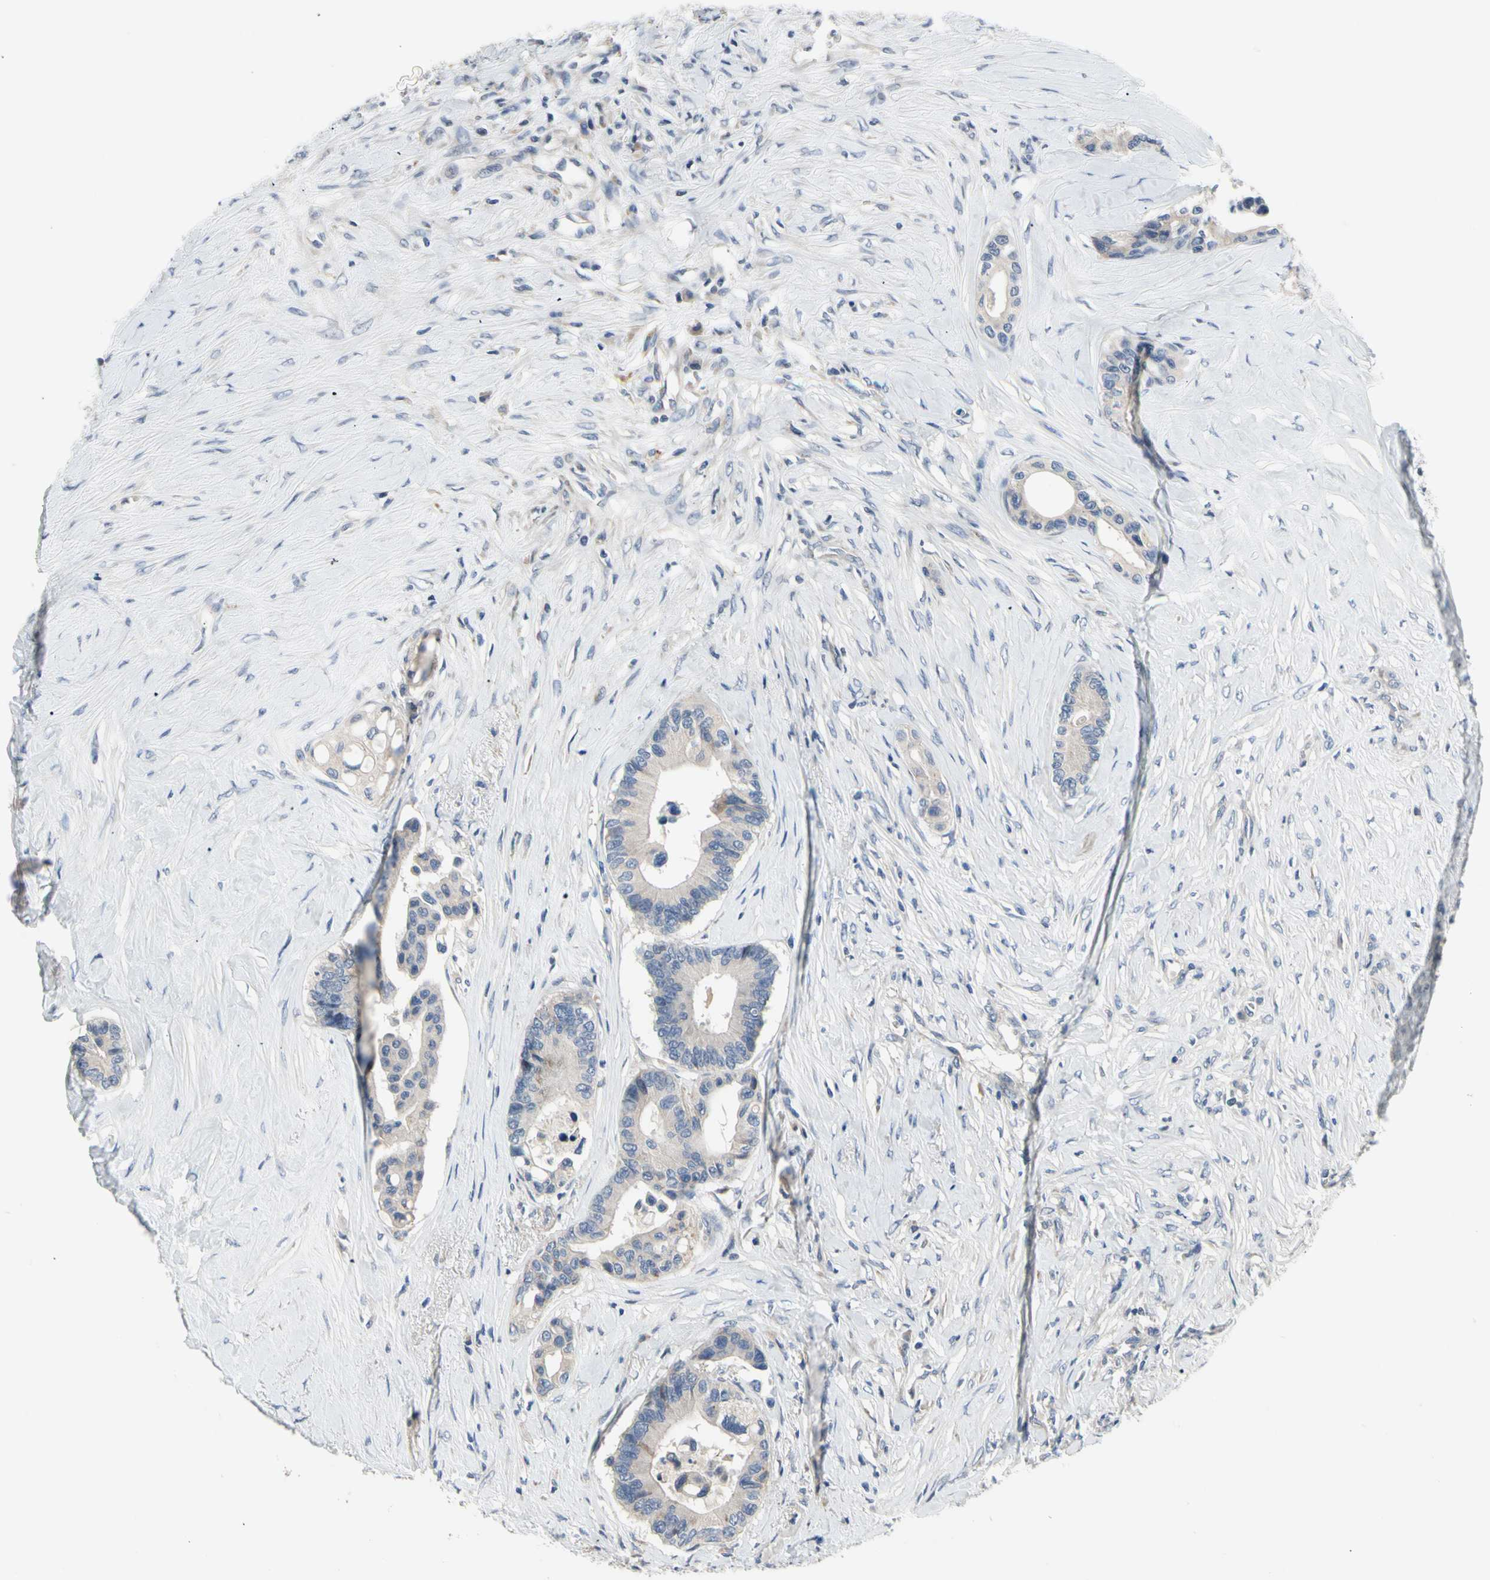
{"staining": {"intensity": "negative", "quantity": "none", "location": "none"}, "tissue": "colorectal cancer", "cell_type": "Tumor cells", "image_type": "cancer", "snomed": [{"axis": "morphology", "description": "Normal tissue, NOS"}, {"axis": "morphology", "description": "Adenocarcinoma, NOS"}, {"axis": "topography", "description": "Colon"}], "caption": "The image shows no staining of tumor cells in adenocarcinoma (colorectal). The staining is performed using DAB (3,3'-diaminobenzidine) brown chromogen with nuclei counter-stained in using hematoxylin.", "gene": "NFASC", "patient": {"sex": "male", "age": 82}}